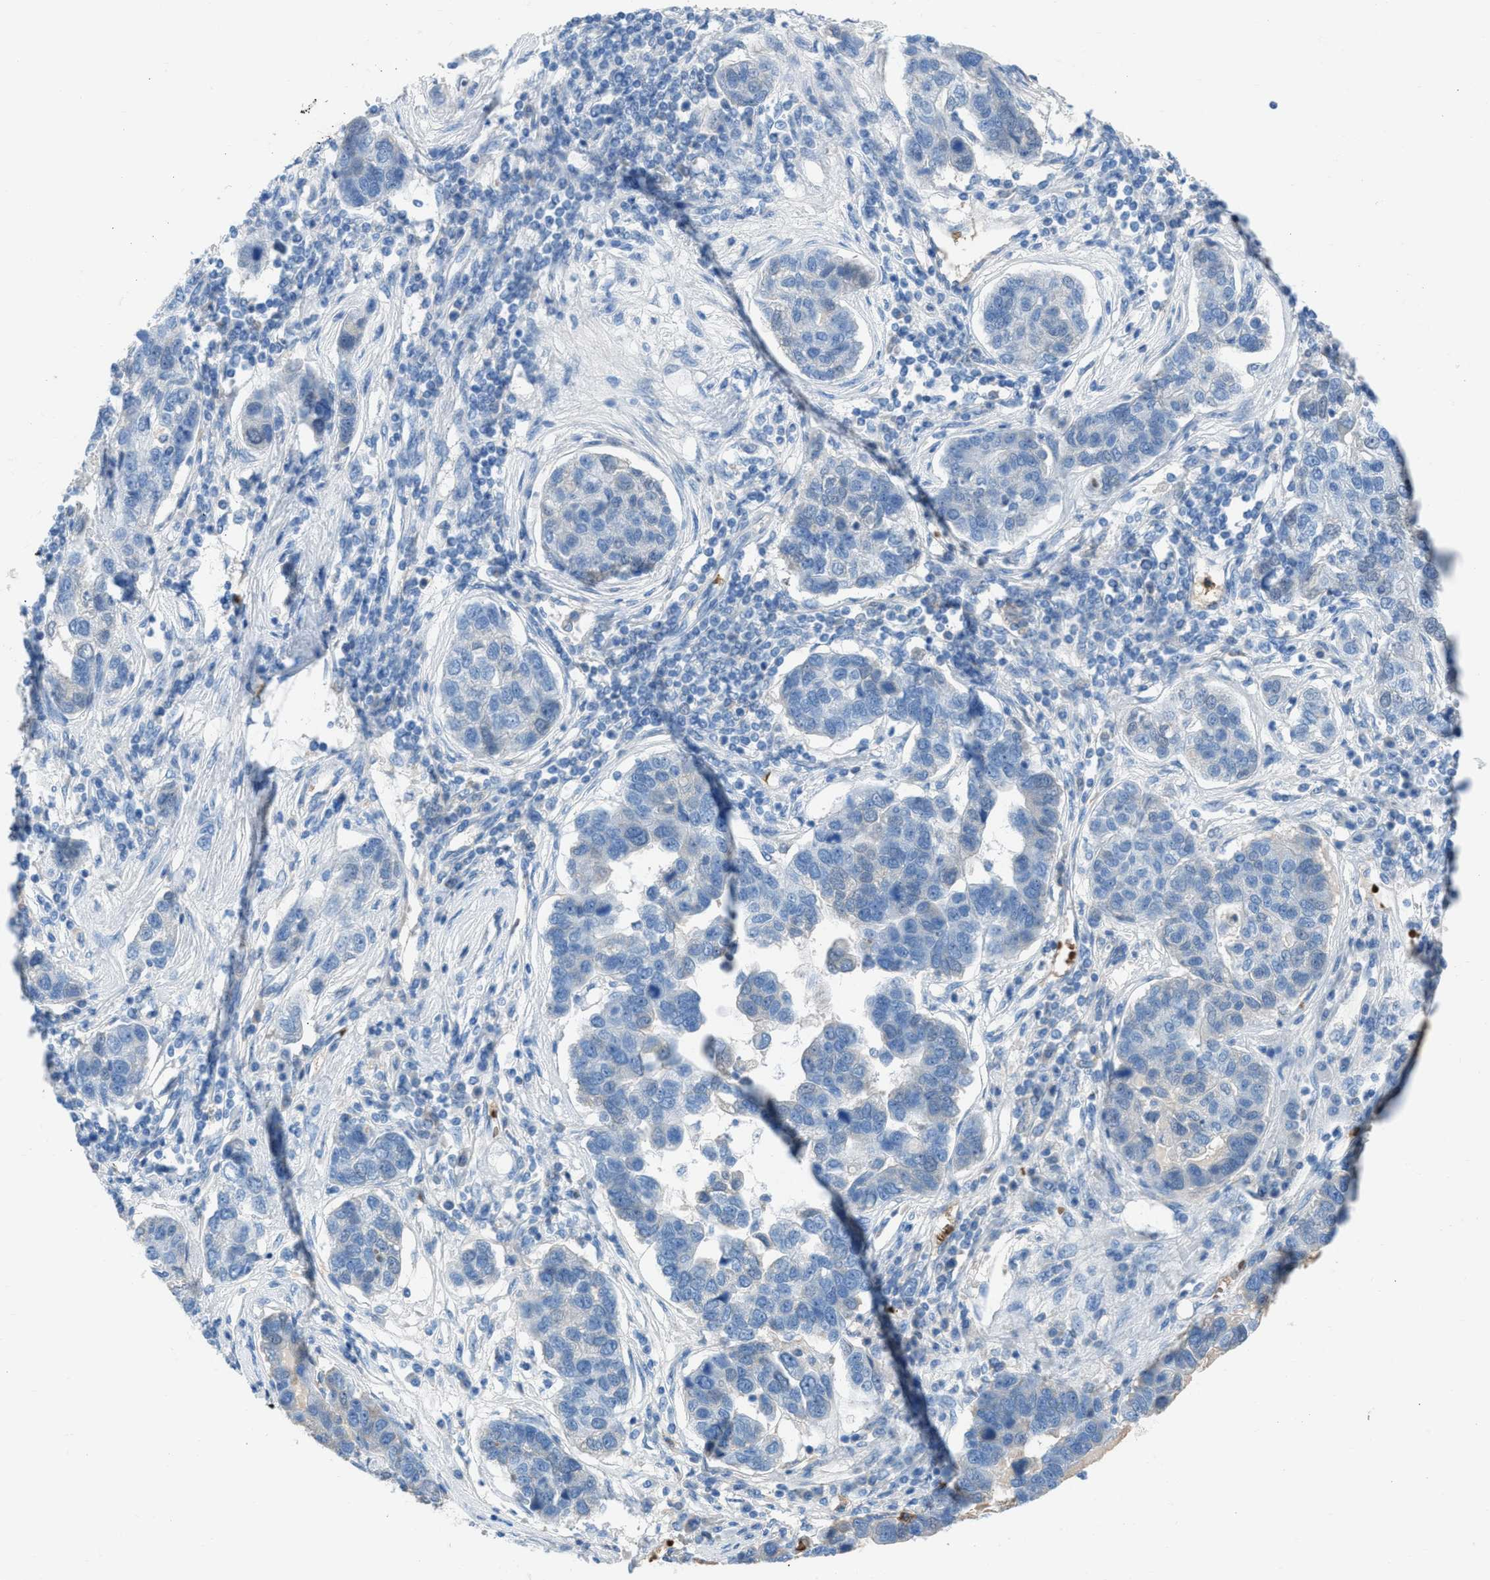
{"staining": {"intensity": "negative", "quantity": "none", "location": "none"}, "tissue": "pancreatic cancer", "cell_type": "Tumor cells", "image_type": "cancer", "snomed": [{"axis": "morphology", "description": "Adenocarcinoma, NOS"}, {"axis": "topography", "description": "Pancreas"}], "caption": "An immunohistochemistry (IHC) histopathology image of pancreatic cancer (adenocarcinoma) is shown. There is no staining in tumor cells of pancreatic cancer (adenocarcinoma). (Stains: DAB immunohistochemistry (IHC) with hematoxylin counter stain, Microscopy: brightfield microscopy at high magnification).", "gene": "CFAP77", "patient": {"sex": "female", "age": 61}}